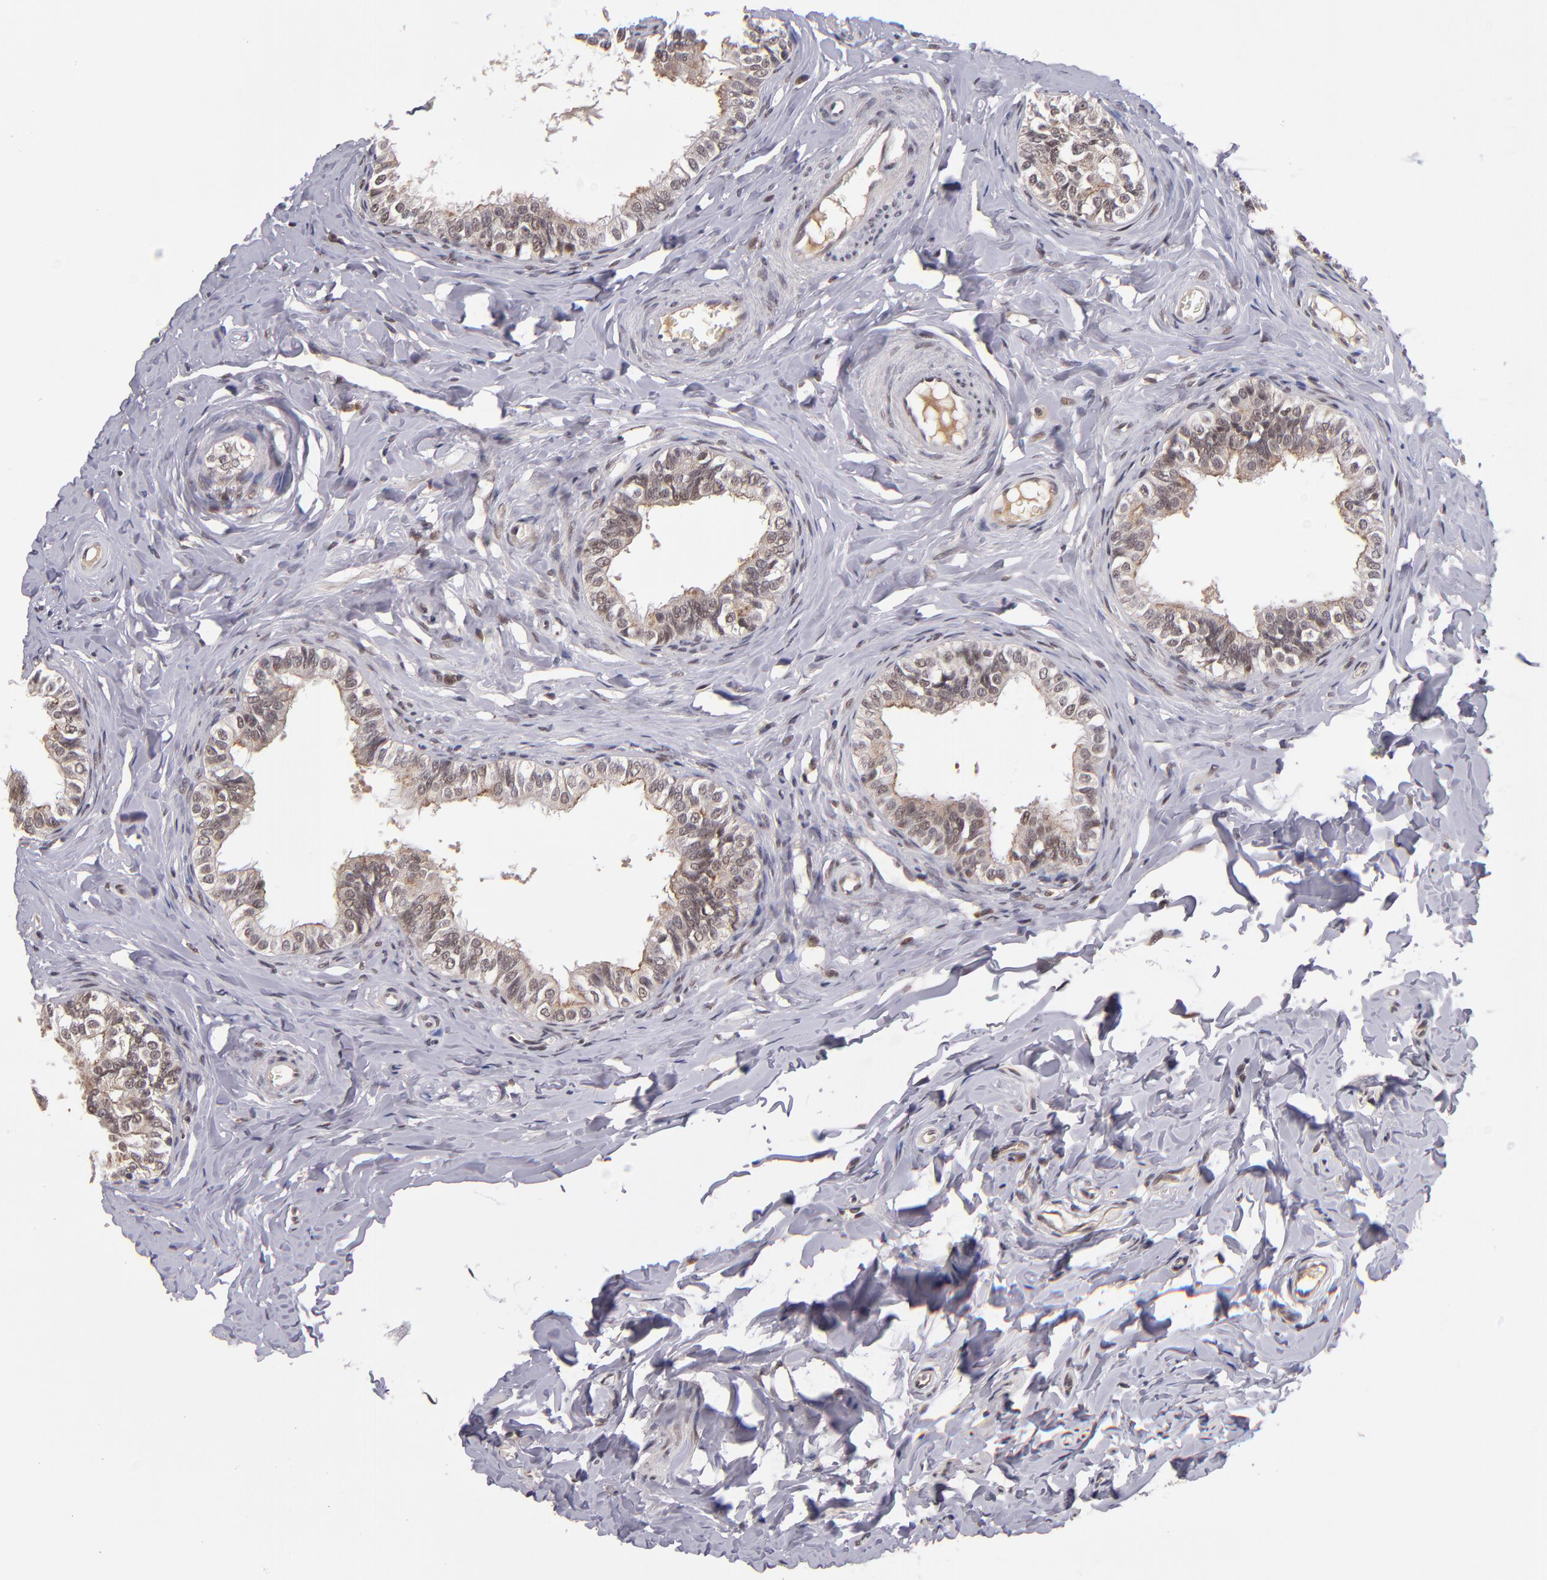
{"staining": {"intensity": "moderate", "quantity": ">75%", "location": "cytoplasmic/membranous,nuclear"}, "tissue": "epididymis", "cell_type": "Glandular cells", "image_type": "normal", "snomed": [{"axis": "morphology", "description": "Normal tissue, NOS"}, {"axis": "topography", "description": "Soft tissue"}, {"axis": "topography", "description": "Epididymis"}], "caption": "Epididymis stained with DAB immunohistochemistry shows medium levels of moderate cytoplasmic/membranous,nuclear staining in about >75% of glandular cells. (brown staining indicates protein expression, while blue staining denotes nuclei).", "gene": "EP300", "patient": {"sex": "male", "age": 26}}